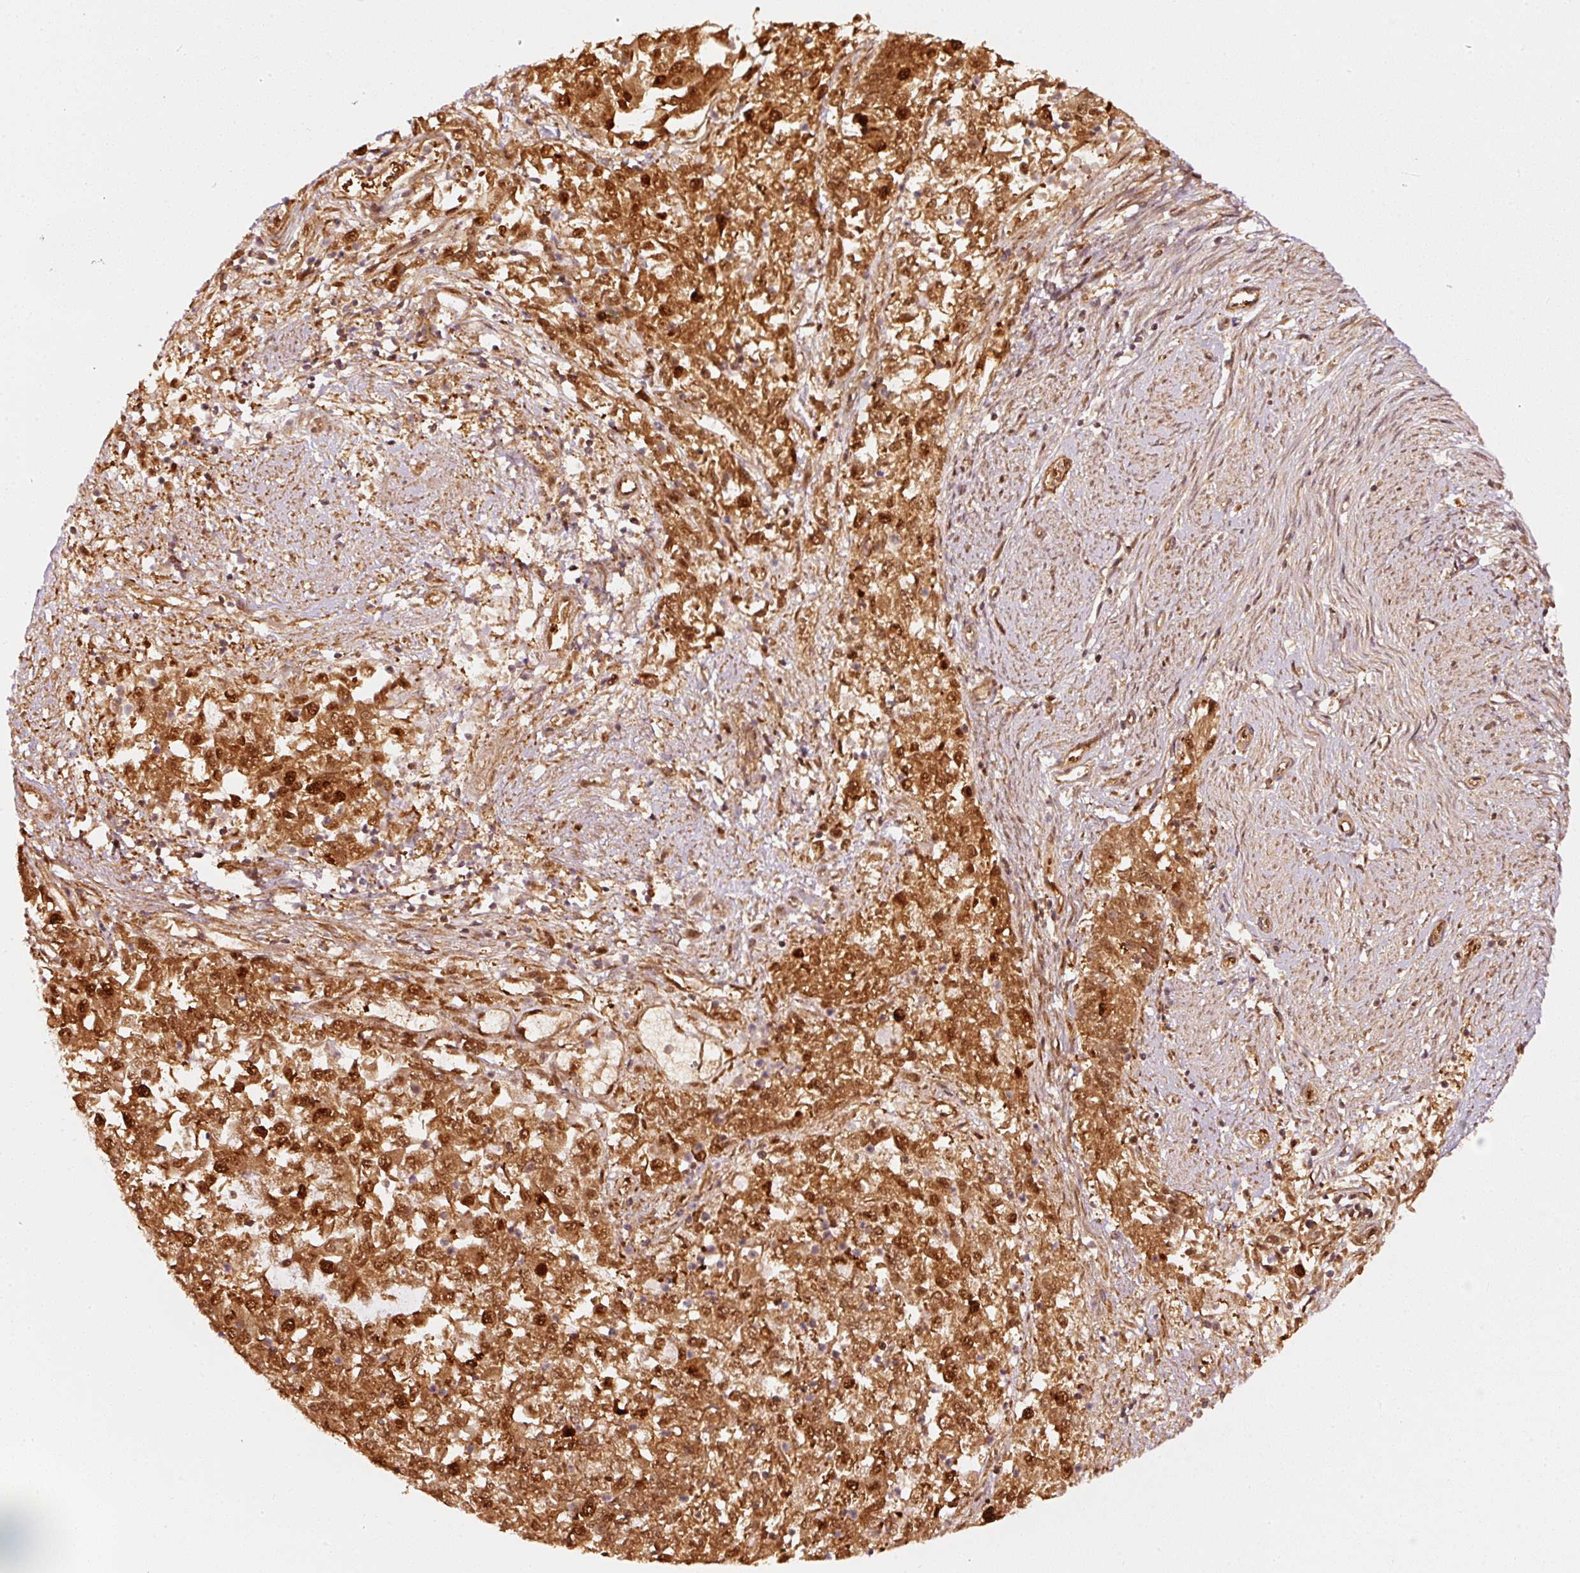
{"staining": {"intensity": "moderate", "quantity": ">75%", "location": "cytoplasmic/membranous,nuclear"}, "tissue": "endometrial cancer", "cell_type": "Tumor cells", "image_type": "cancer", "snomed": [{"axis": "morphology", "description": "Adenocarcinoma, NOS"}, {"axis": "topography", "description": "Endometrium"}], "caption": "This is an image of IHC staining of endometrial adenocarcinoma, which shows moderate expression in the cytoplasmic/membranous and nuclear of tumor cells.", "gene": "PSMD1", "patient": {"sex": "female", "age": 57}}